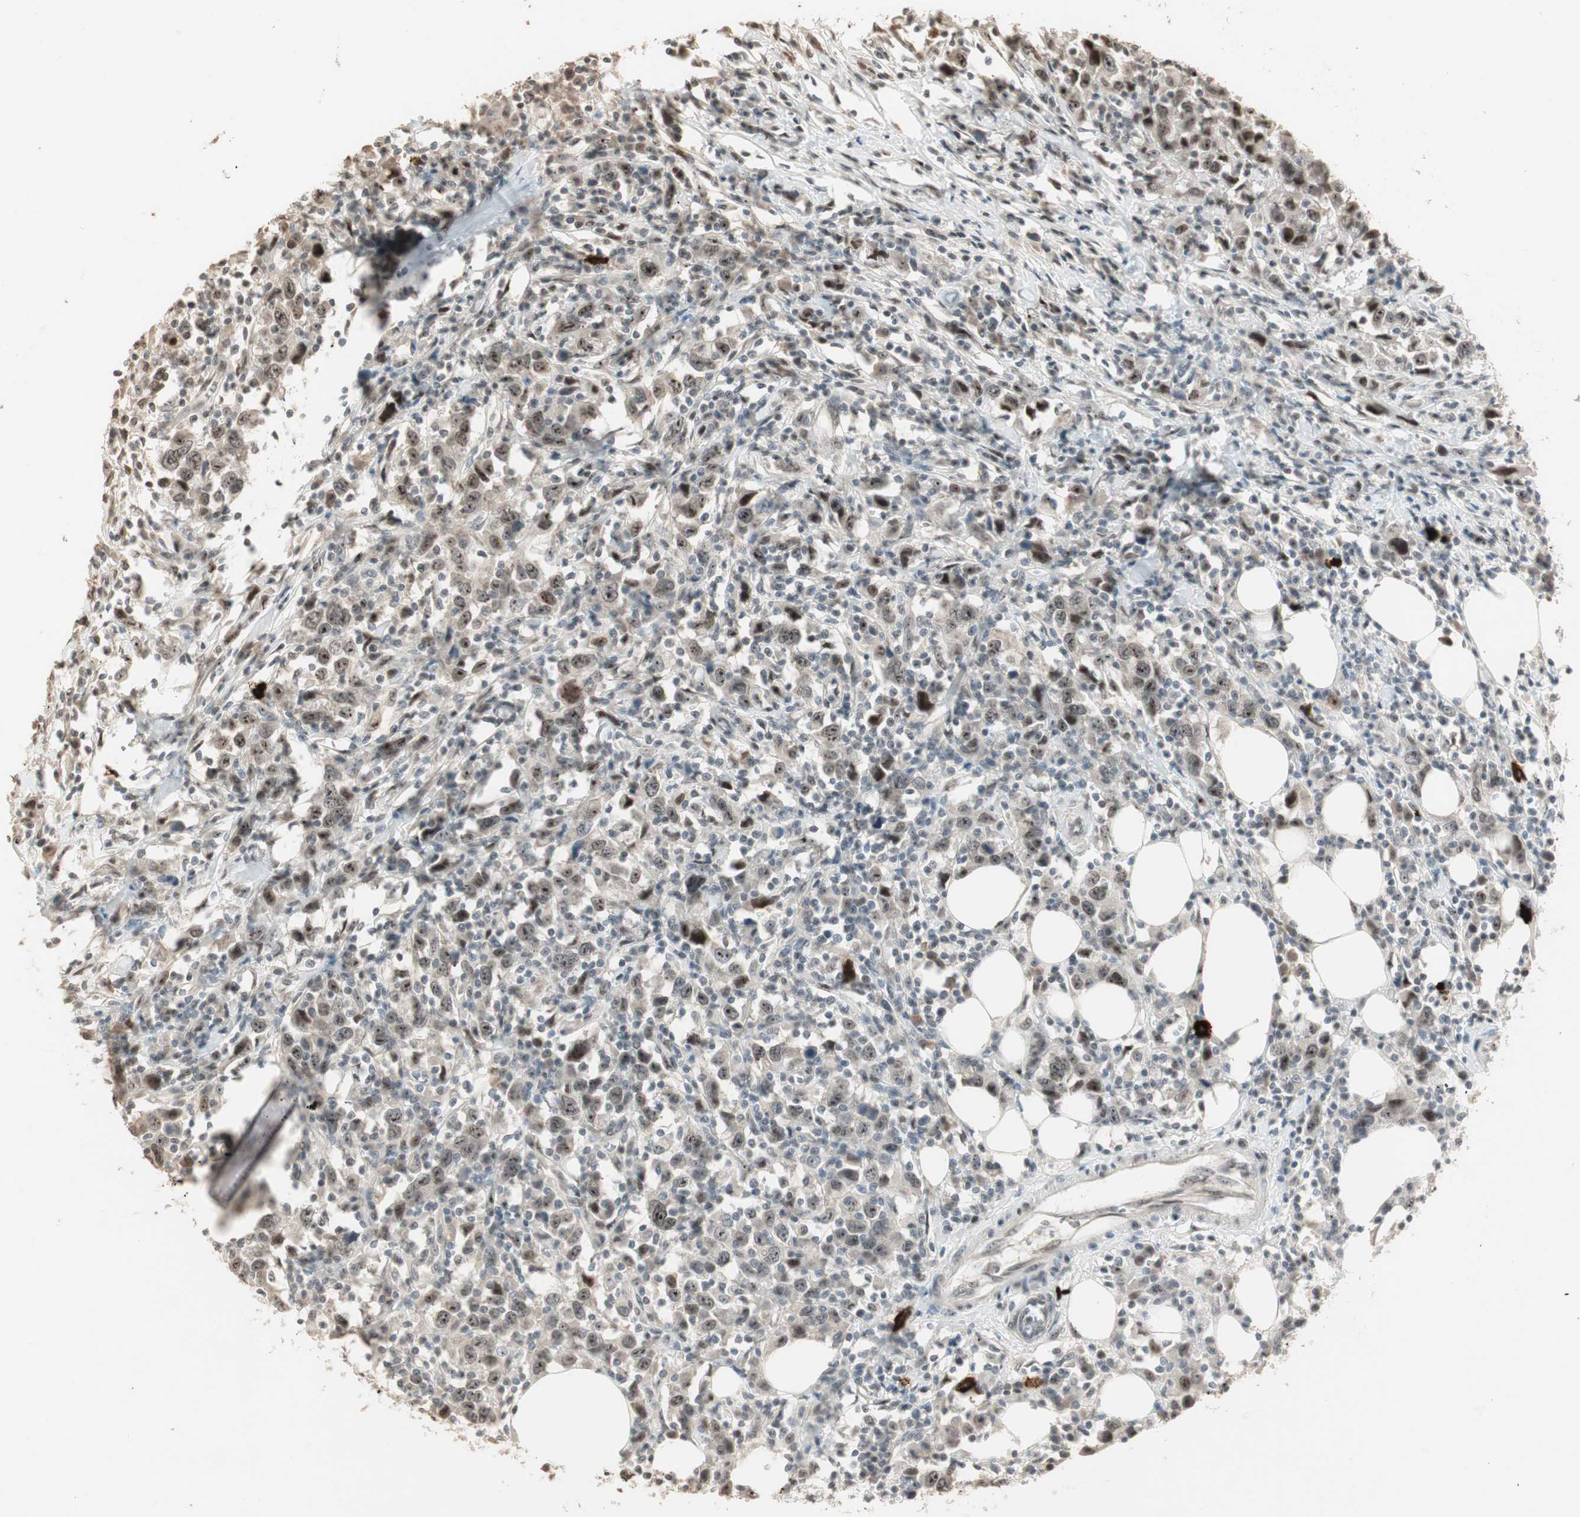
{"staining": {"intensity": "moderate", "quantity": ">75%", "location": "nuclear"}, "tissue": "urothelial cancer", "cell_type": "Tumor cells", "image_type": "cancer", "snomed": [{"axis": "morphology", "description": "Urothelial carcinoma, High grade"}, {"axis": "topography", "description": "Urinary bladder"}], "caption": "Immunohistochemistry (DAB) staining of urothelial cancer shows moderate nuclear protein staining in about >75% of tumor cells.", "gene": "ETV4", "patient": {"sex": "male", "age": 61}}